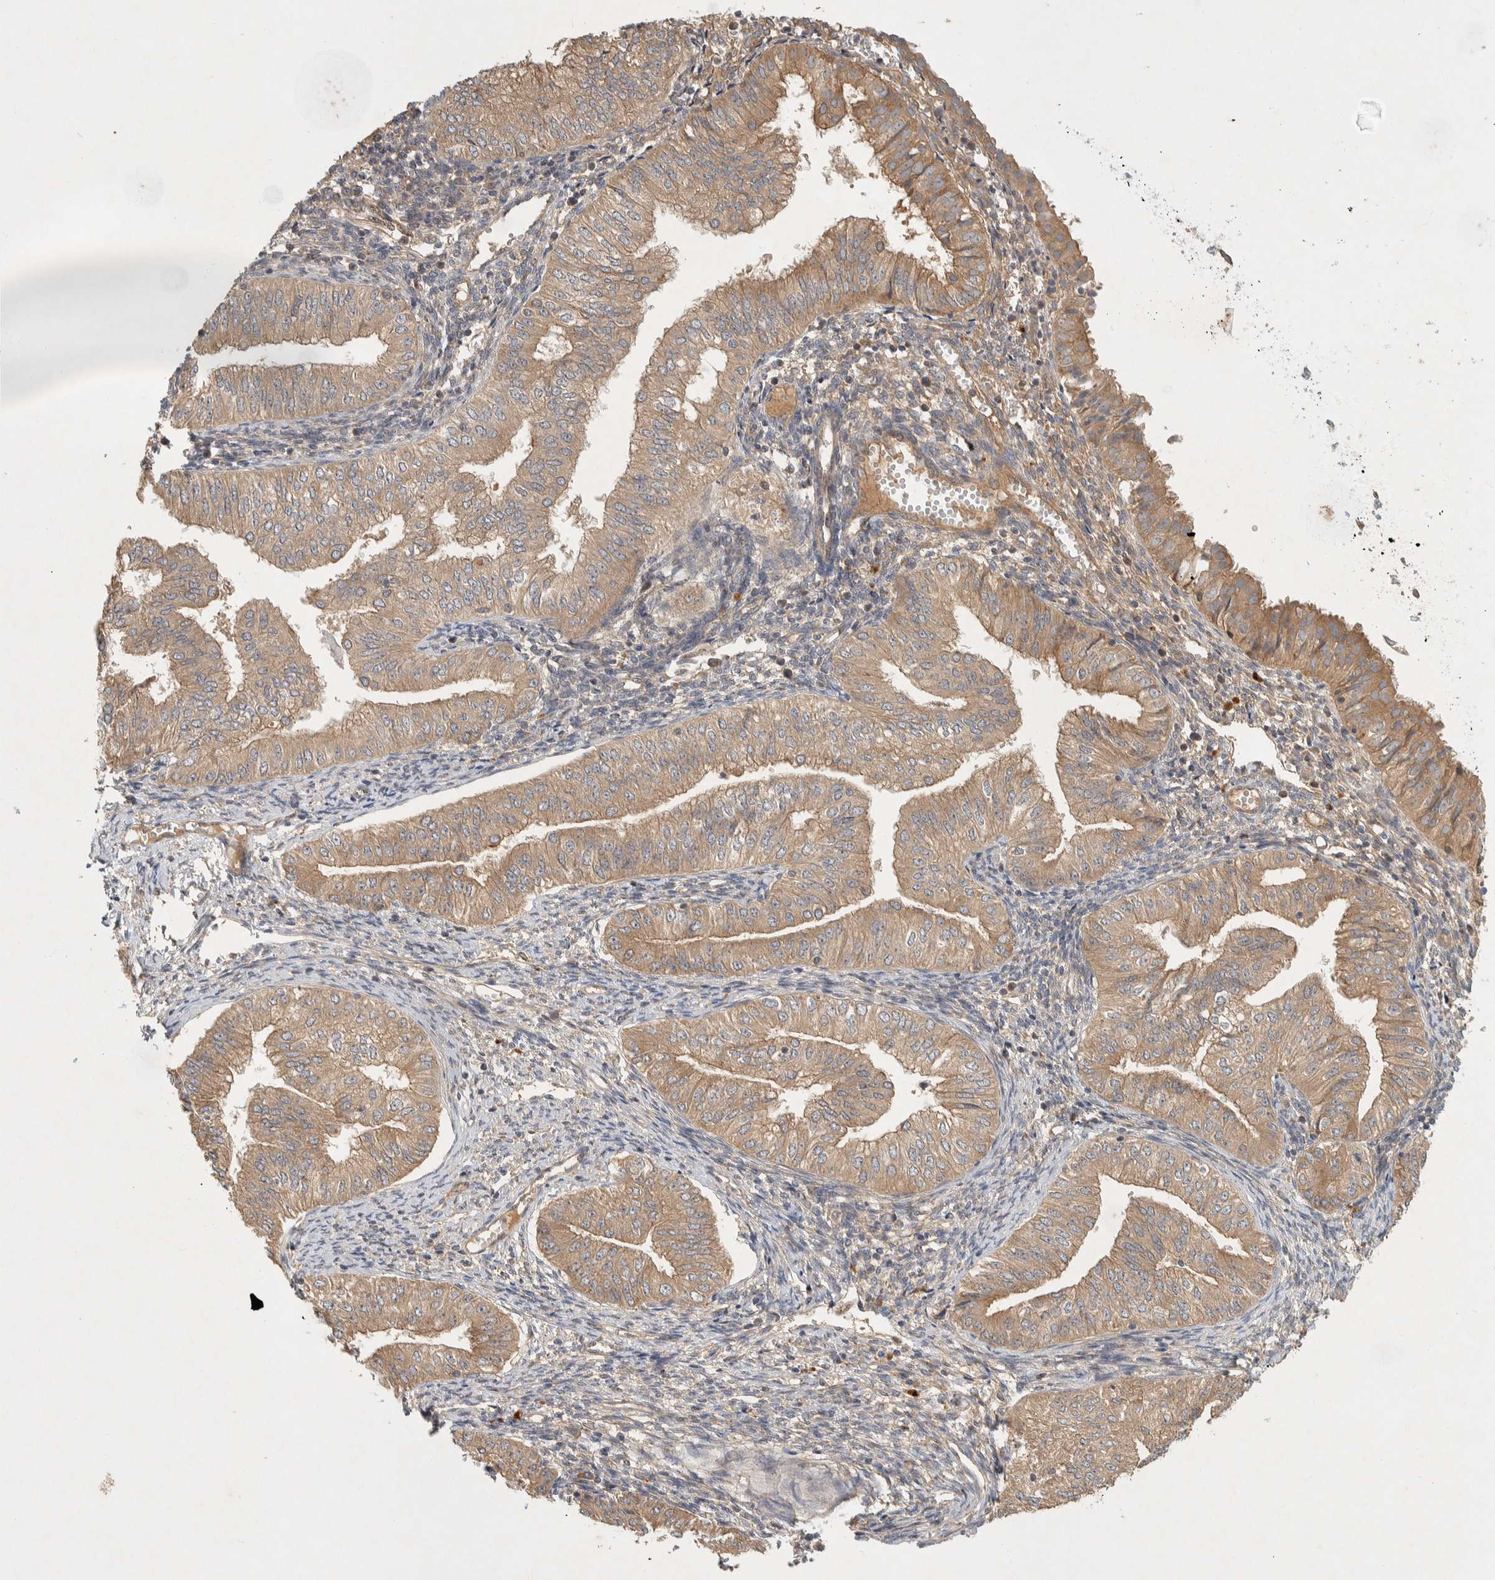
{"staining": {"intensity": "weak", "quantity": ">75%", "location": "cytoplasmic/membranous"}, "tissue": "endometrial cancer", "cell_type": "Tumor cells", "image_type": "cancer", "snomed": [{"axis": "morphology", "description": "Normal tissue, NOS"}, {"axis": "morphology", "description": "Adenocarcinoma, NOS"}, {"axis": "topography", "description": "Endometrium"}], "caption": "This image exhibits IHC staining of adenocarcinoma (endometrial), with low weak cytoplasmic/membranous expression in approximately >75% of tumor cells.", "gene": "PXK", "patient": {"sex": "female", "age": 53}}